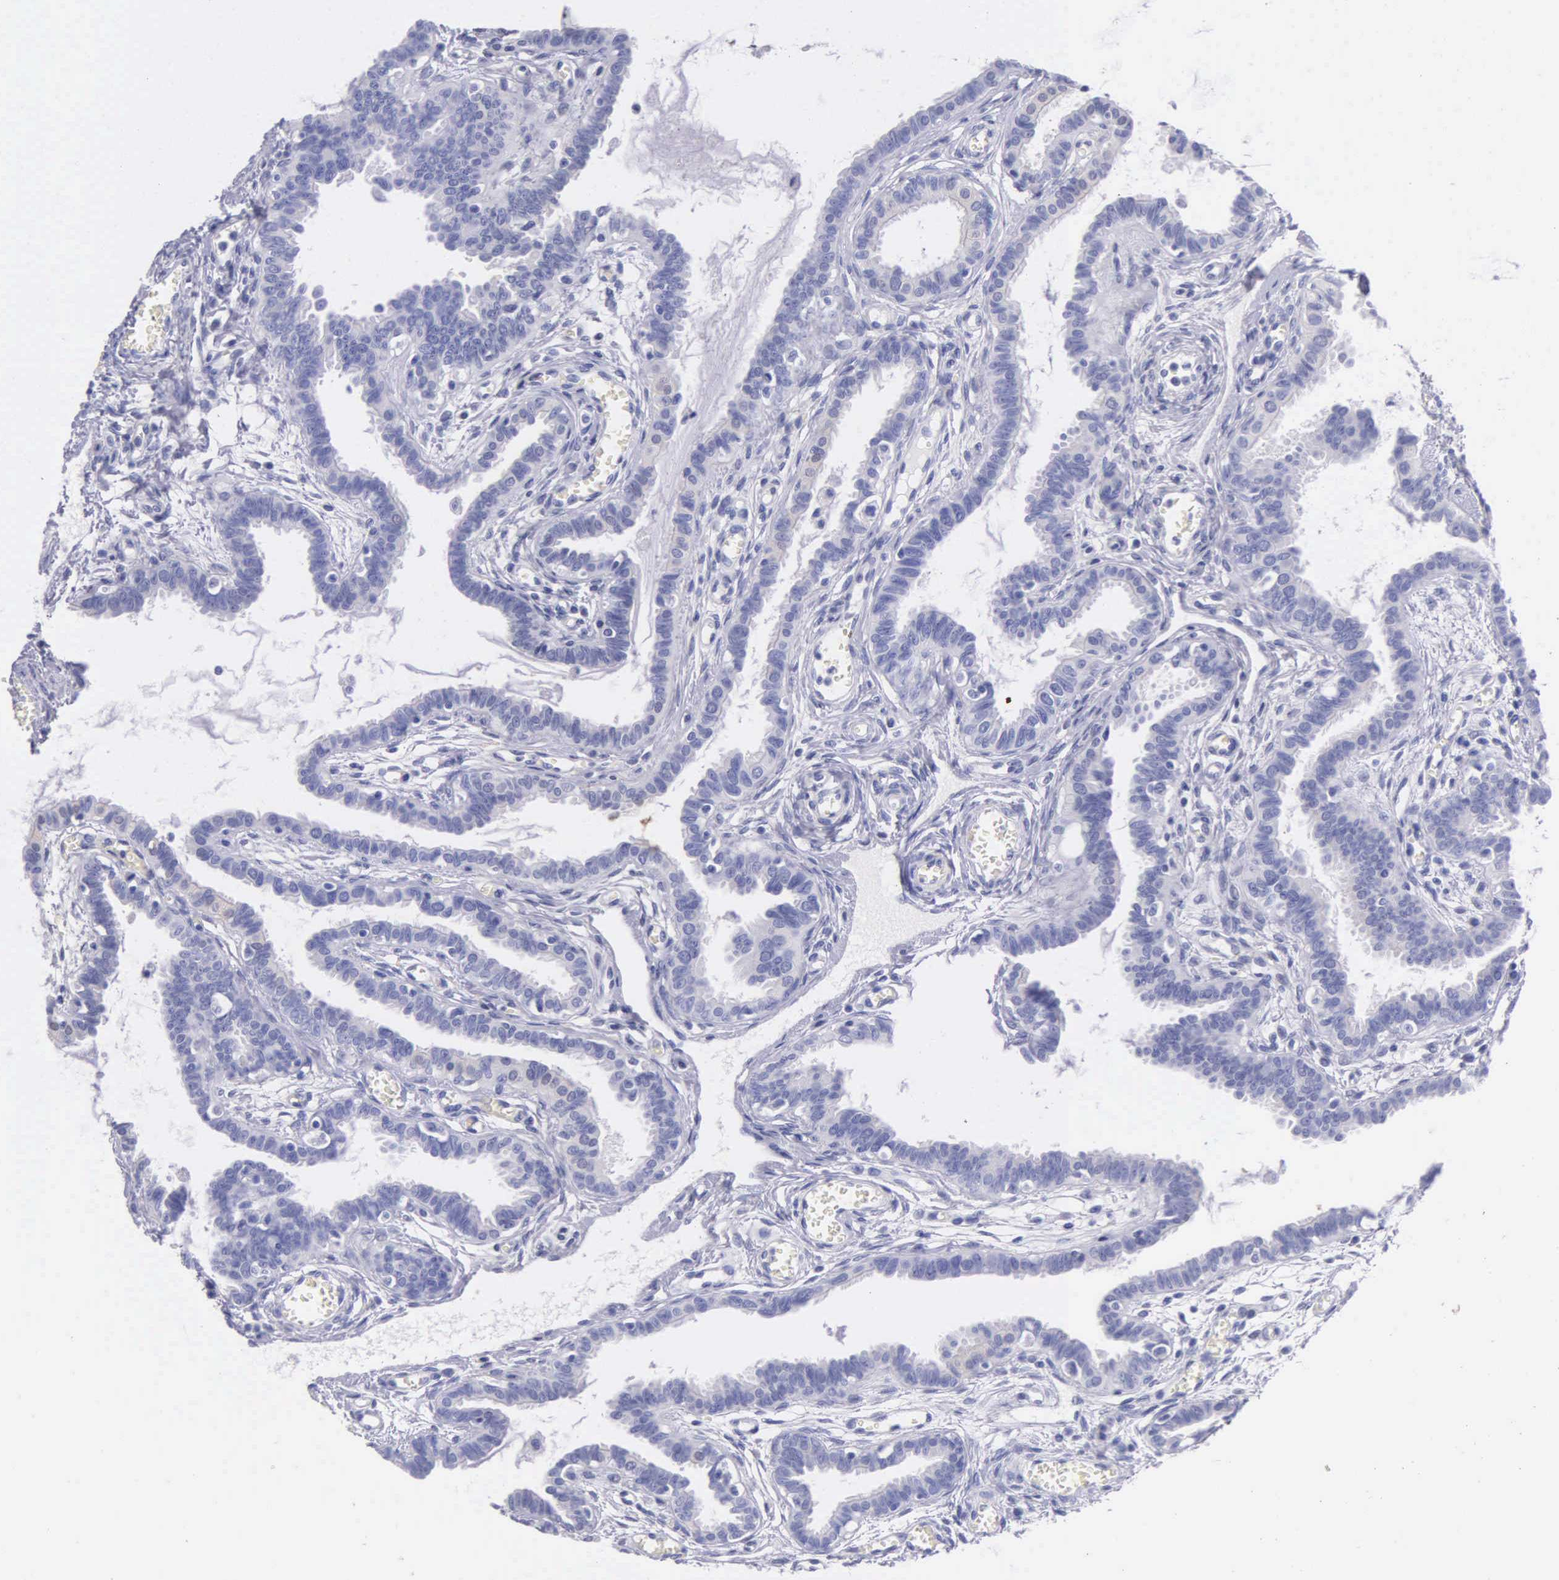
{"staining": {"intensity": "negative", "quantity": "none", "location": "none"}, "tissue": "fallopian tube", "cell_type": "Glandular cells", "image_type": "normal", "snomed": [{"axis": "morphology", "description": "Normal tissue, NOS"}, {"axis": "topography", "description": "Fallopian tube"}], "caption": "Immunohistochemistry (IHC) of unremarkable human fallopian tube exhibits no staining in glandular cells. (DAB immunohistochemistry (IHC) visualized using brightfield microscopy, high magnification).", "gene": "GSTT2B", "patient": {"sex": "female", "age": 67}}